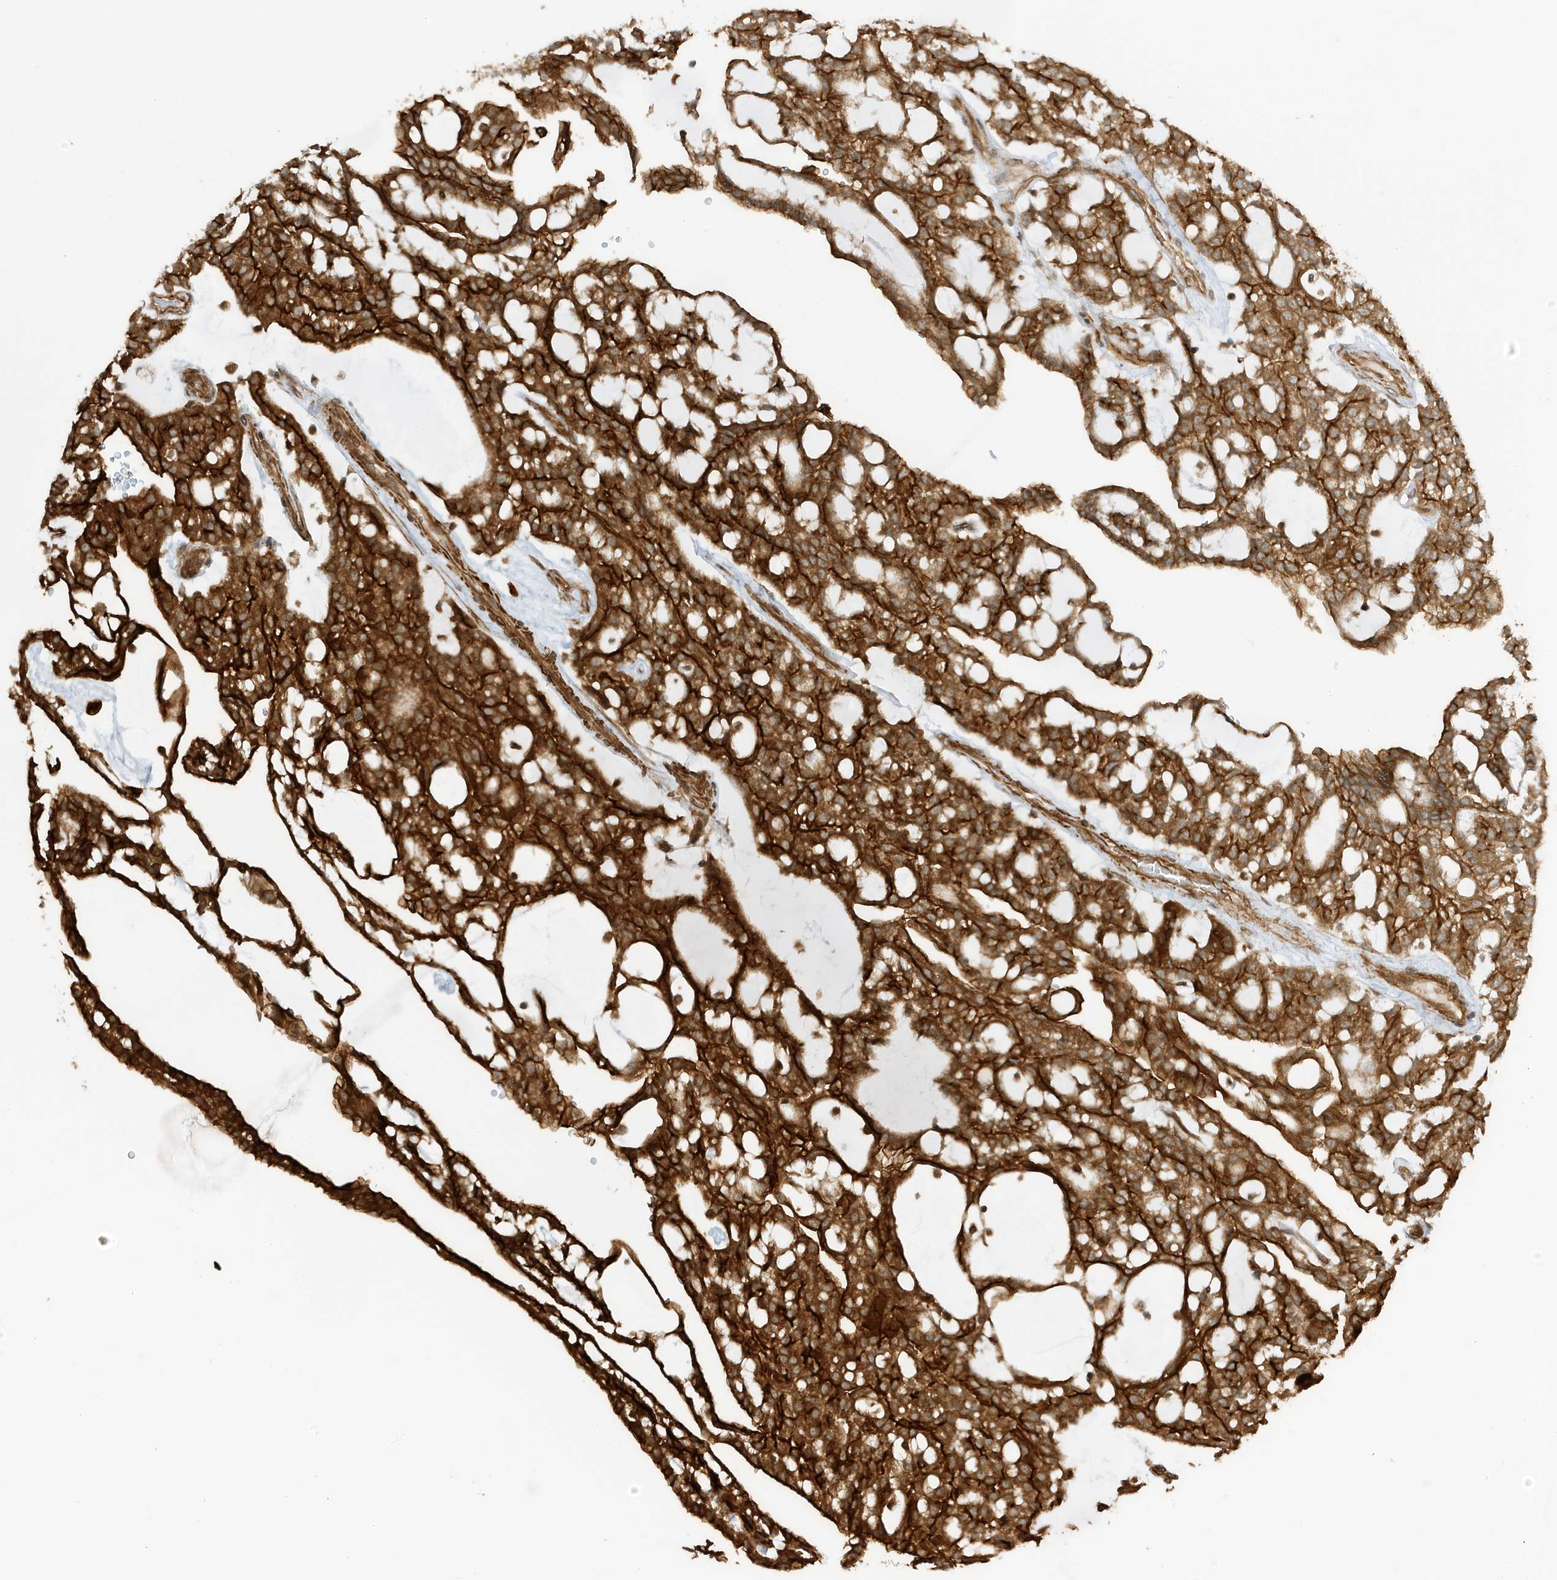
{"staining": {"intensity": "strong", "quantity": ">75%", "location": "cytoplasmic/membranous"}, "tissue": "renal cancer", "cell_type": "Tumor cells", "image_type": "cancer", "snomed": [{"axis": "morphology", "description": "Adenocarcinoma, NOS"}, {"axis": "topography", "description": "Kidney"}], "caption": "DAB immunohistochemical staining of renal adenocarcinoma shows strong cytoplasmic/membranous protein positivity in approximately >75% of tumor cells.", "gene": "CDC42EP3", "patient": {"sex": "male", "age": 63}}